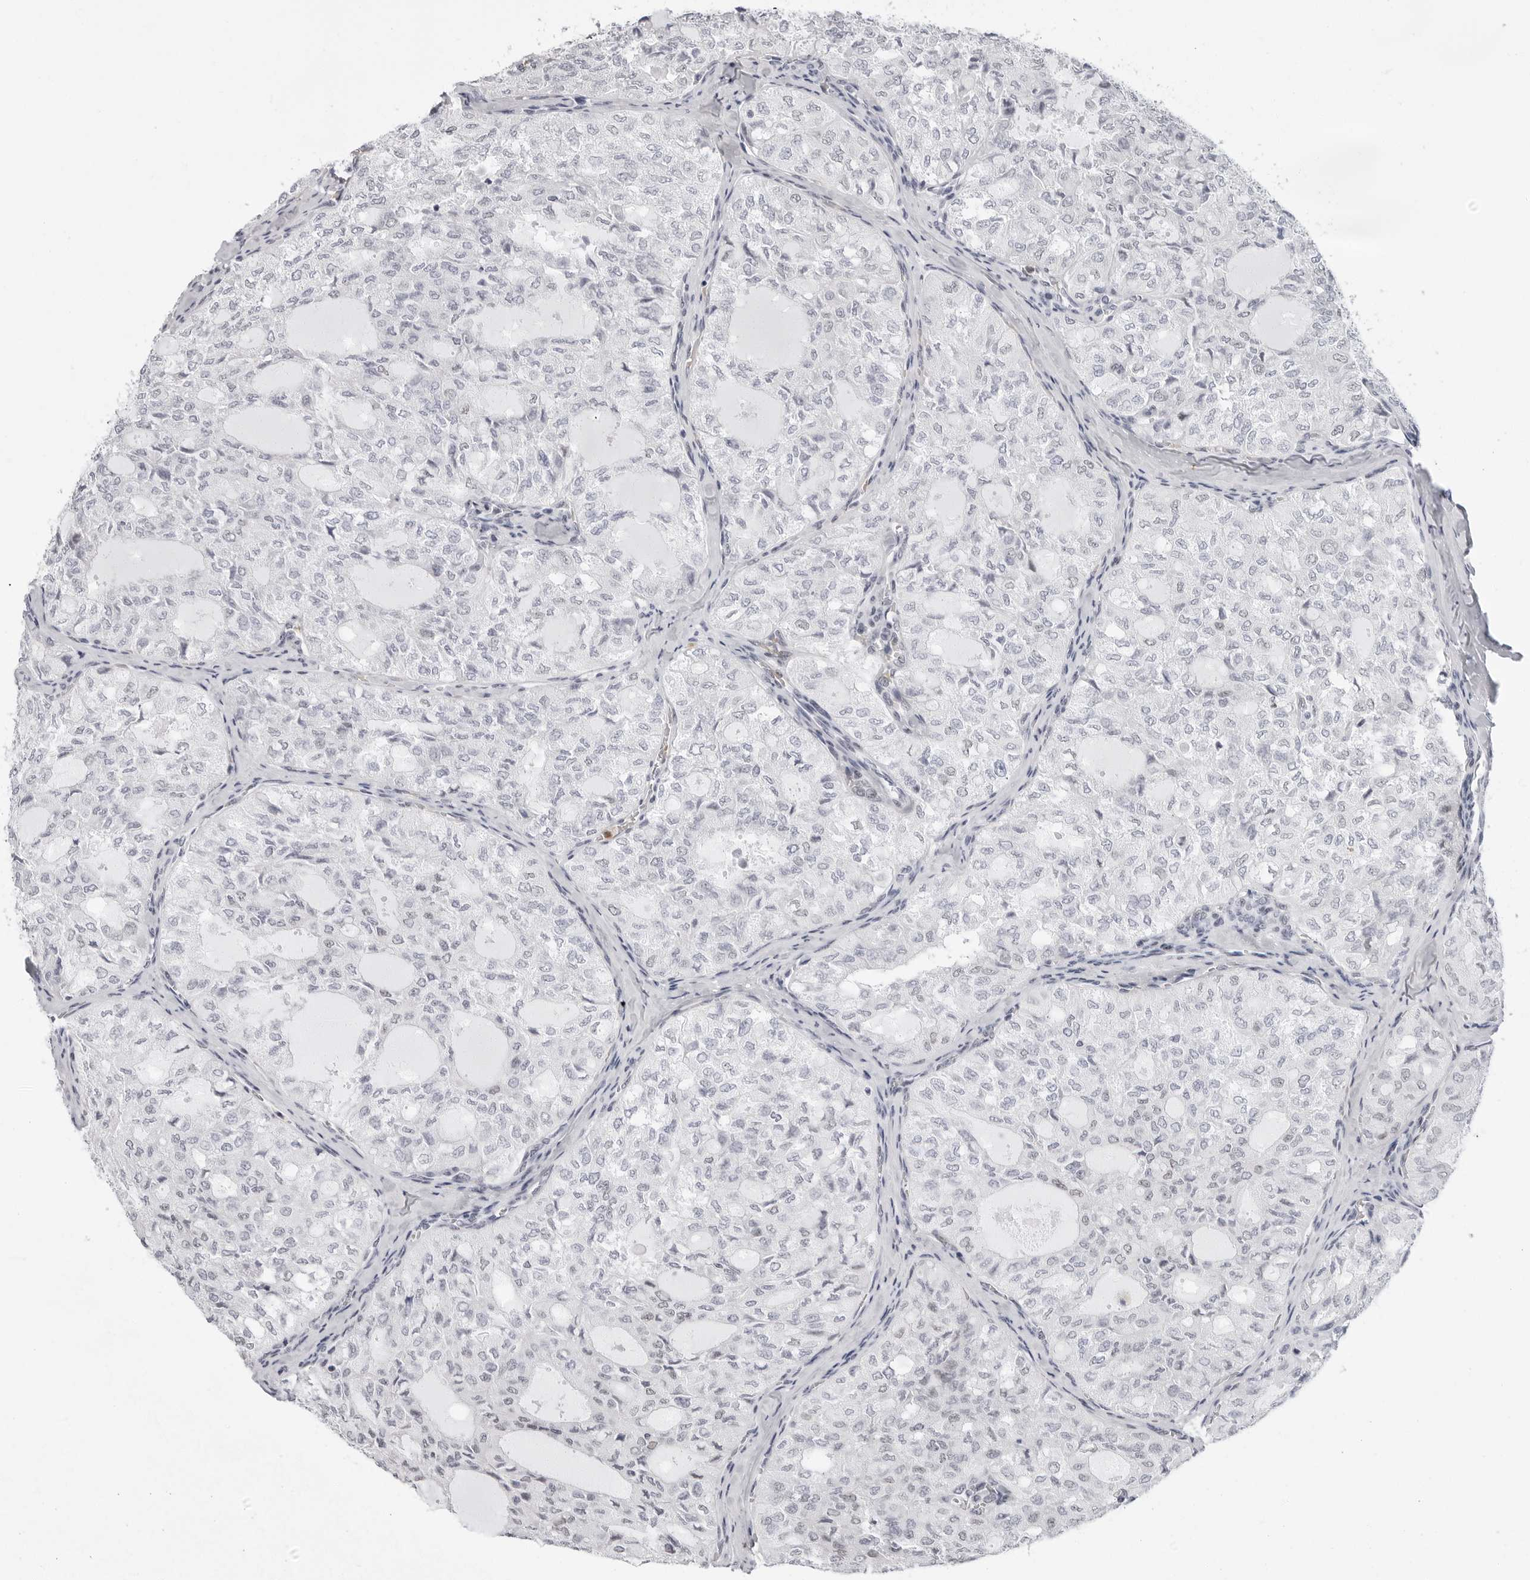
{"staining": {"intensity": "weak", "quantity": "<25%", "location": "nuclear"}, "tissue": "thyroid cancer", "cell_type": "Tumor cells", "image_type": "cancer", "snomed": [{"axis": "morphology", "description": "Follicular adenoma carcinoma, NOS"}, {"axis": "topography", "description": "Thyroid gland"}], "caption": "Immunohistochemistry (IHC) histopathology image of neoplastic tissue: human follicular adenoma carcinoma (thyroid) stained with DAB displays no significant protein staining in tumor cells.", "gene": "VEZF1", "patient": {"sex": "male", "age": 75}}